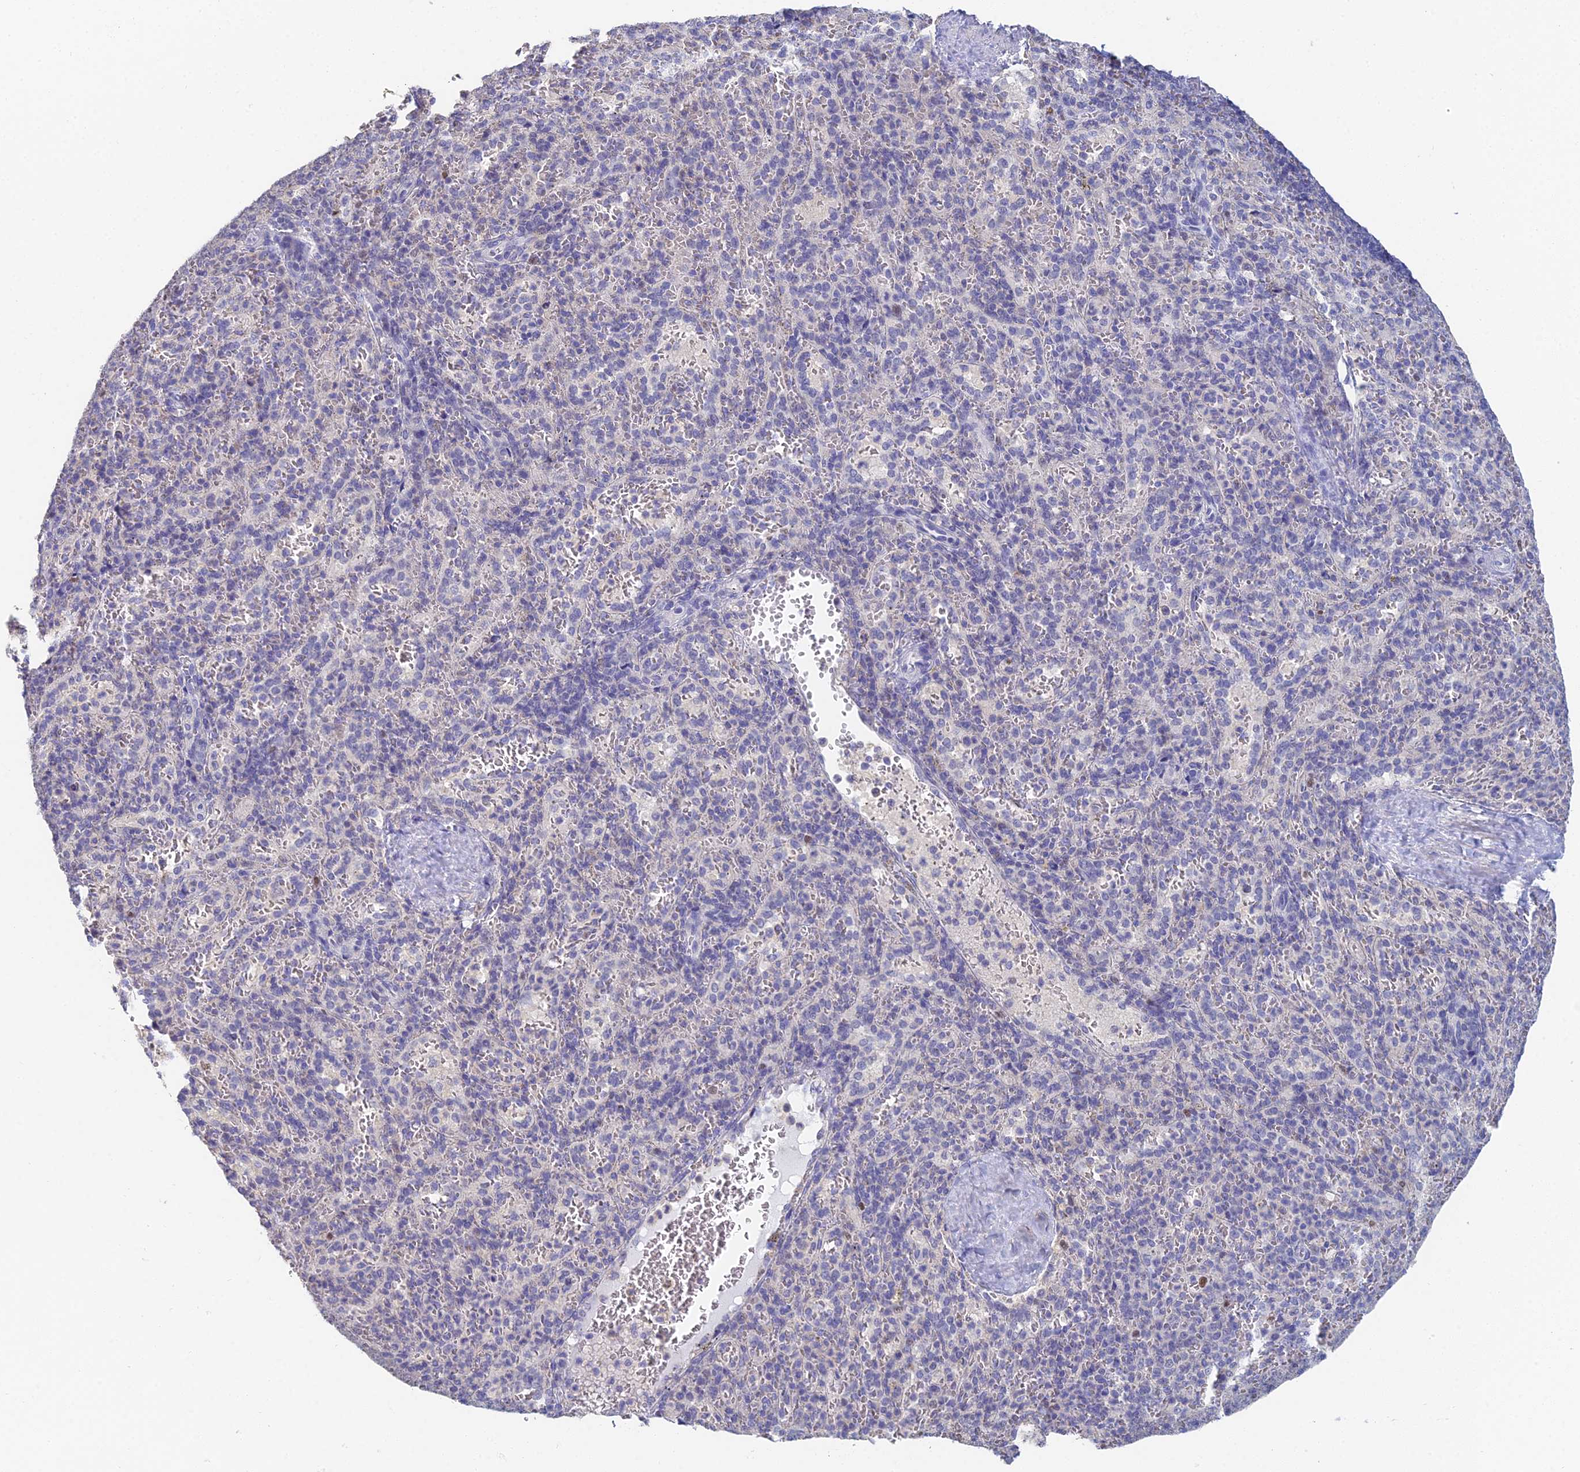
{"staining": {"intensity": "negative", "quantity": "none", "location": "none"}, "tissue": "spleen", "cell_type": "Cells in red pulp", "image_type": "normal", "snomed": [{"axis": "morphology", "description": "Normal tissue, NOS"}, {"axis": "topography", "description": "Spleen"}], "caption": "DAB (3,3'-diaminobenzidine) immunohistochemical staining of normal spleen shows no significant staining in cells in red pulp. (Immunohistochemistry, brightfield microscopy, high magnification).", "gene": "MCM2", "patient": {"sex": "female", "age": 21}}